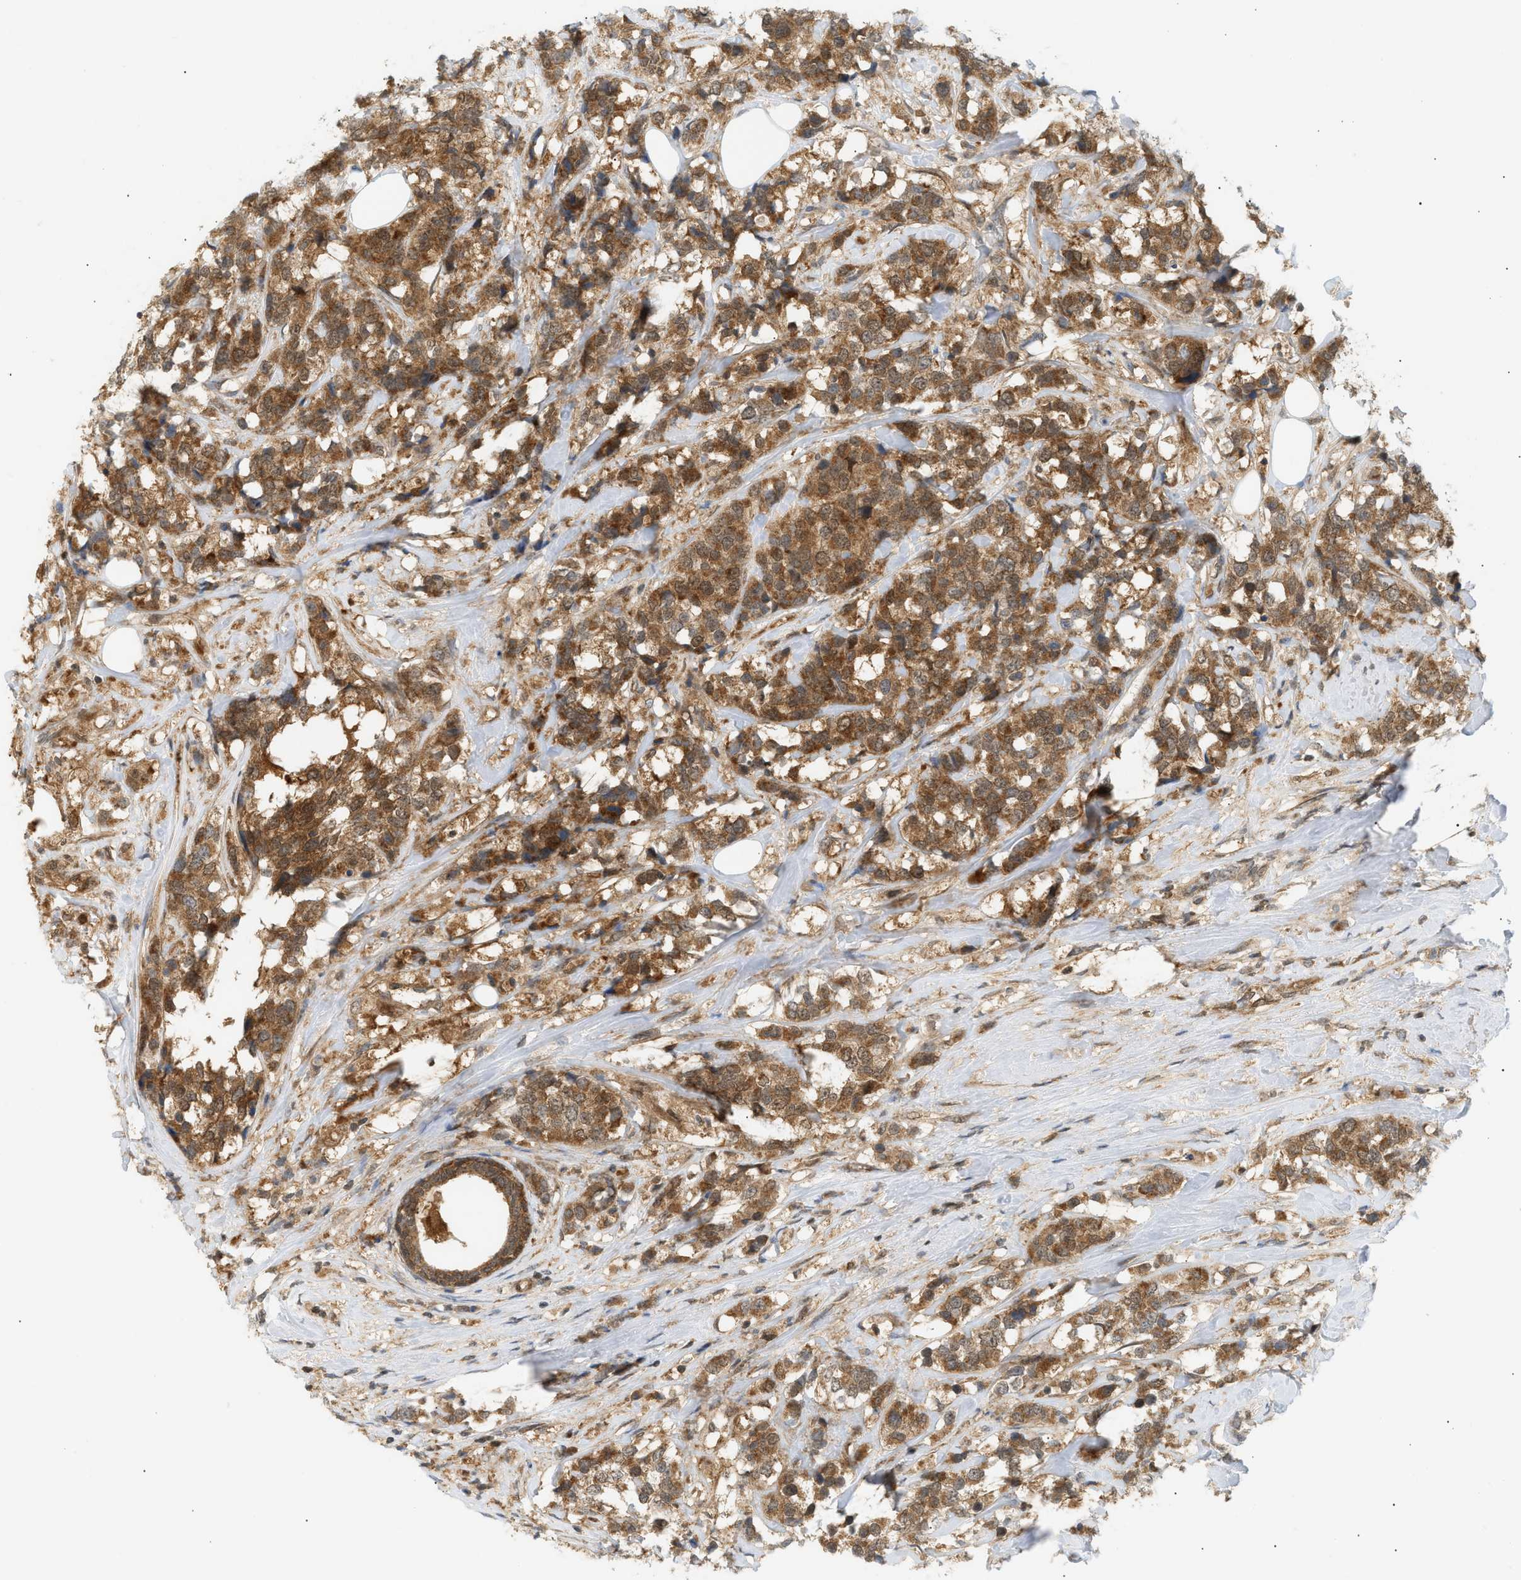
{"staining": {"intensity": "moderate", "quantity": ">75%", "location": "cytoplasmic/membranous"}, "tissue": "breast cancer", "cell_type": "Tumor cells", "image_type": "cancer", "snomed": [{"axis": "morphology", "description": "Lobular carcinoma"}, {"axis": "topography", "description": "Breast"}], "caption": "Brown immunohistochemical staining in breast lobular carcinoma reveals moderate cytoplasmic/membranous positivity in about >75% of tumor cells. (Brightfield microscopy of DAB IHC at high magnification).", "gene": "SHC1", "patient": {"sex": "female", "age": 59}}